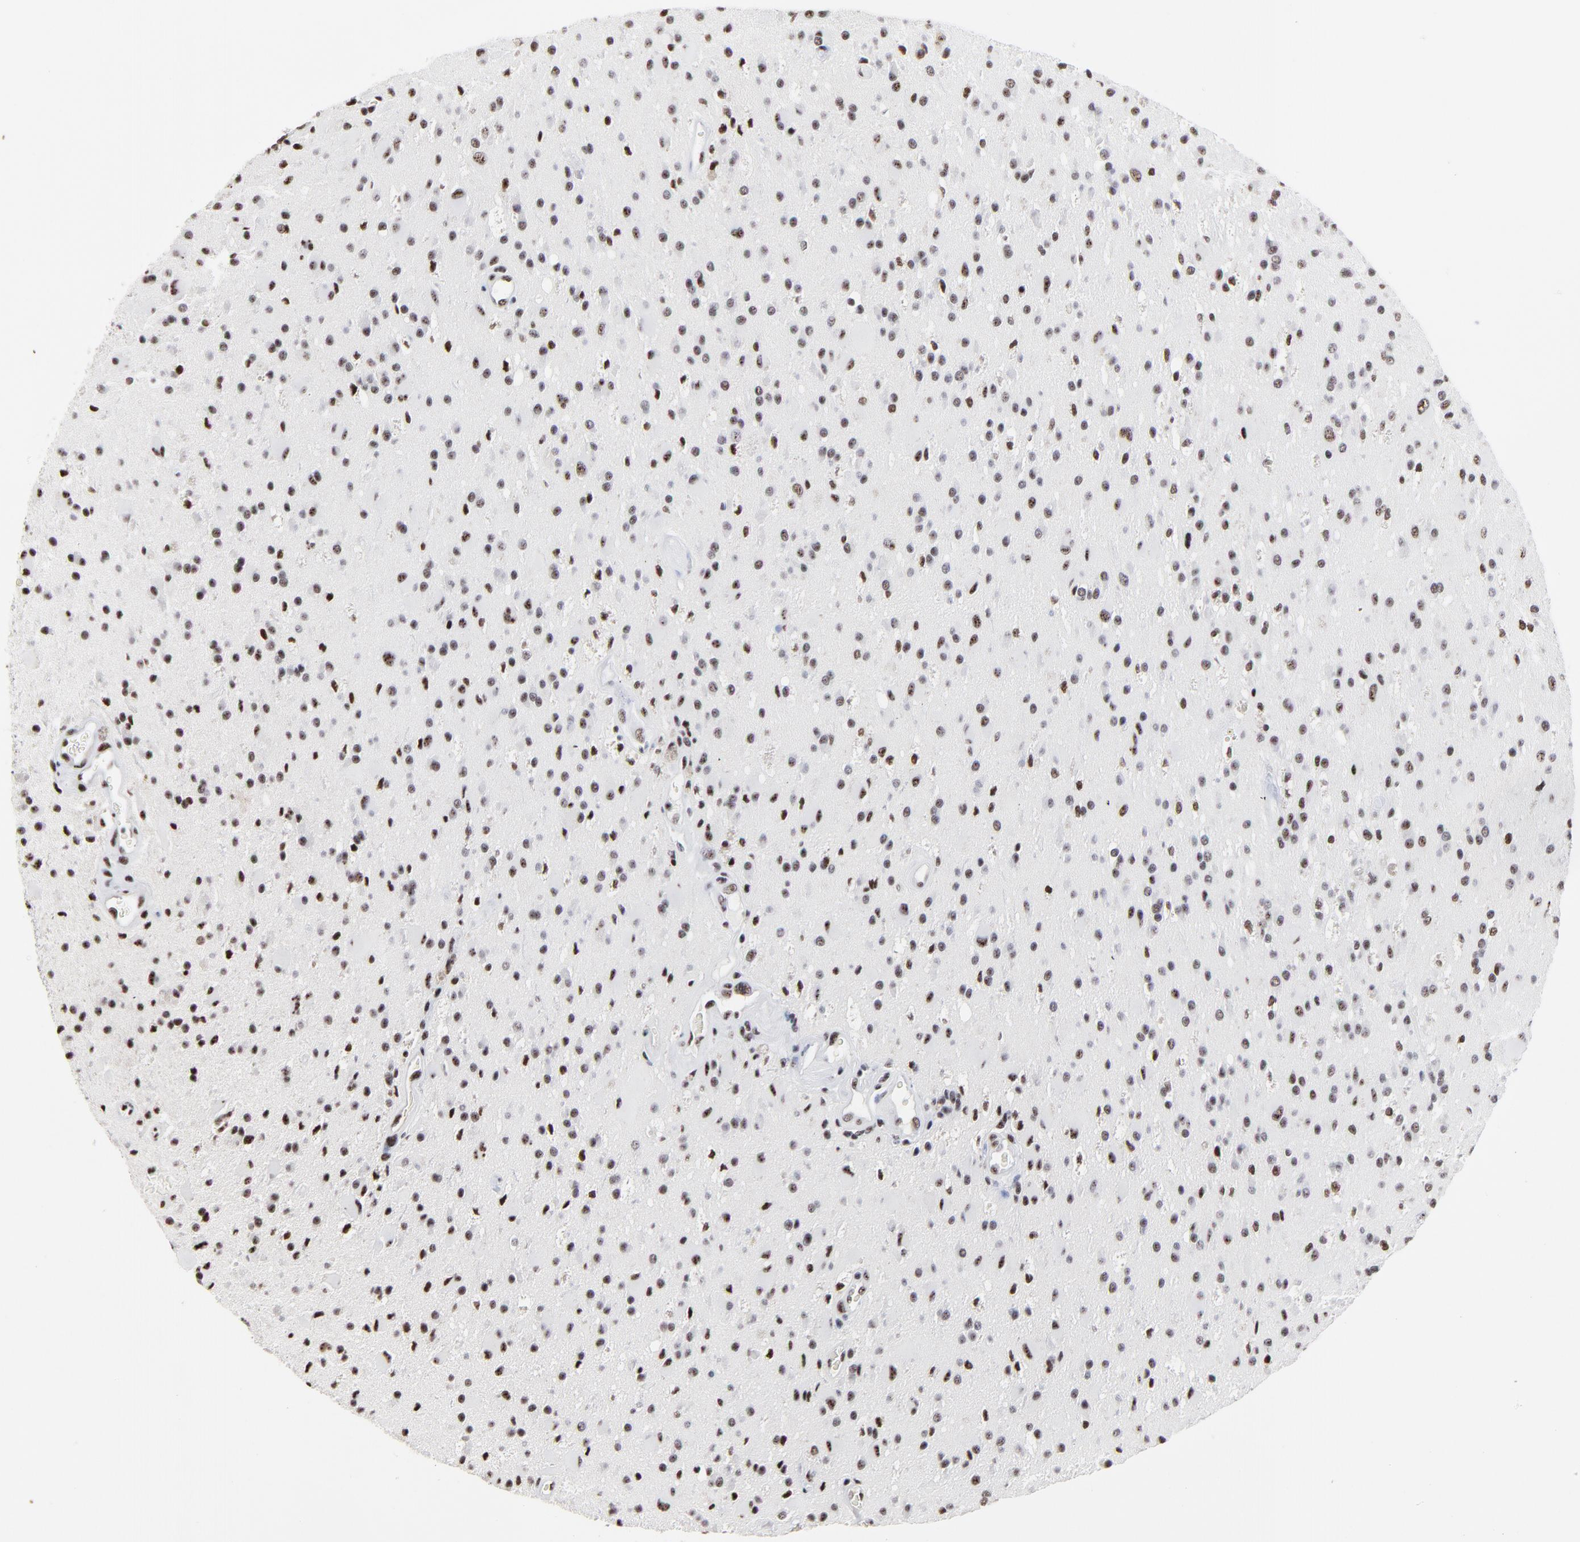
{"staining": {"intensity": "weak", "quantity": ">75%", "location": "nuclear"}, "tissue": "glioma", "cell_type": "Tumor cells", "image_type": "cancer", "snomed": [{"axis": "morphology", "description": "Glioma, malignant, Low grade"}, {"axis": "topography", "description": "Brain"}], "caption": "Protein staining reveals weak nuclear expression in approximately >75% of tumor cells in malignant glioma (low-grade).", "gene": "MBD4", "patient": {"sex": "male", "age": 58}}